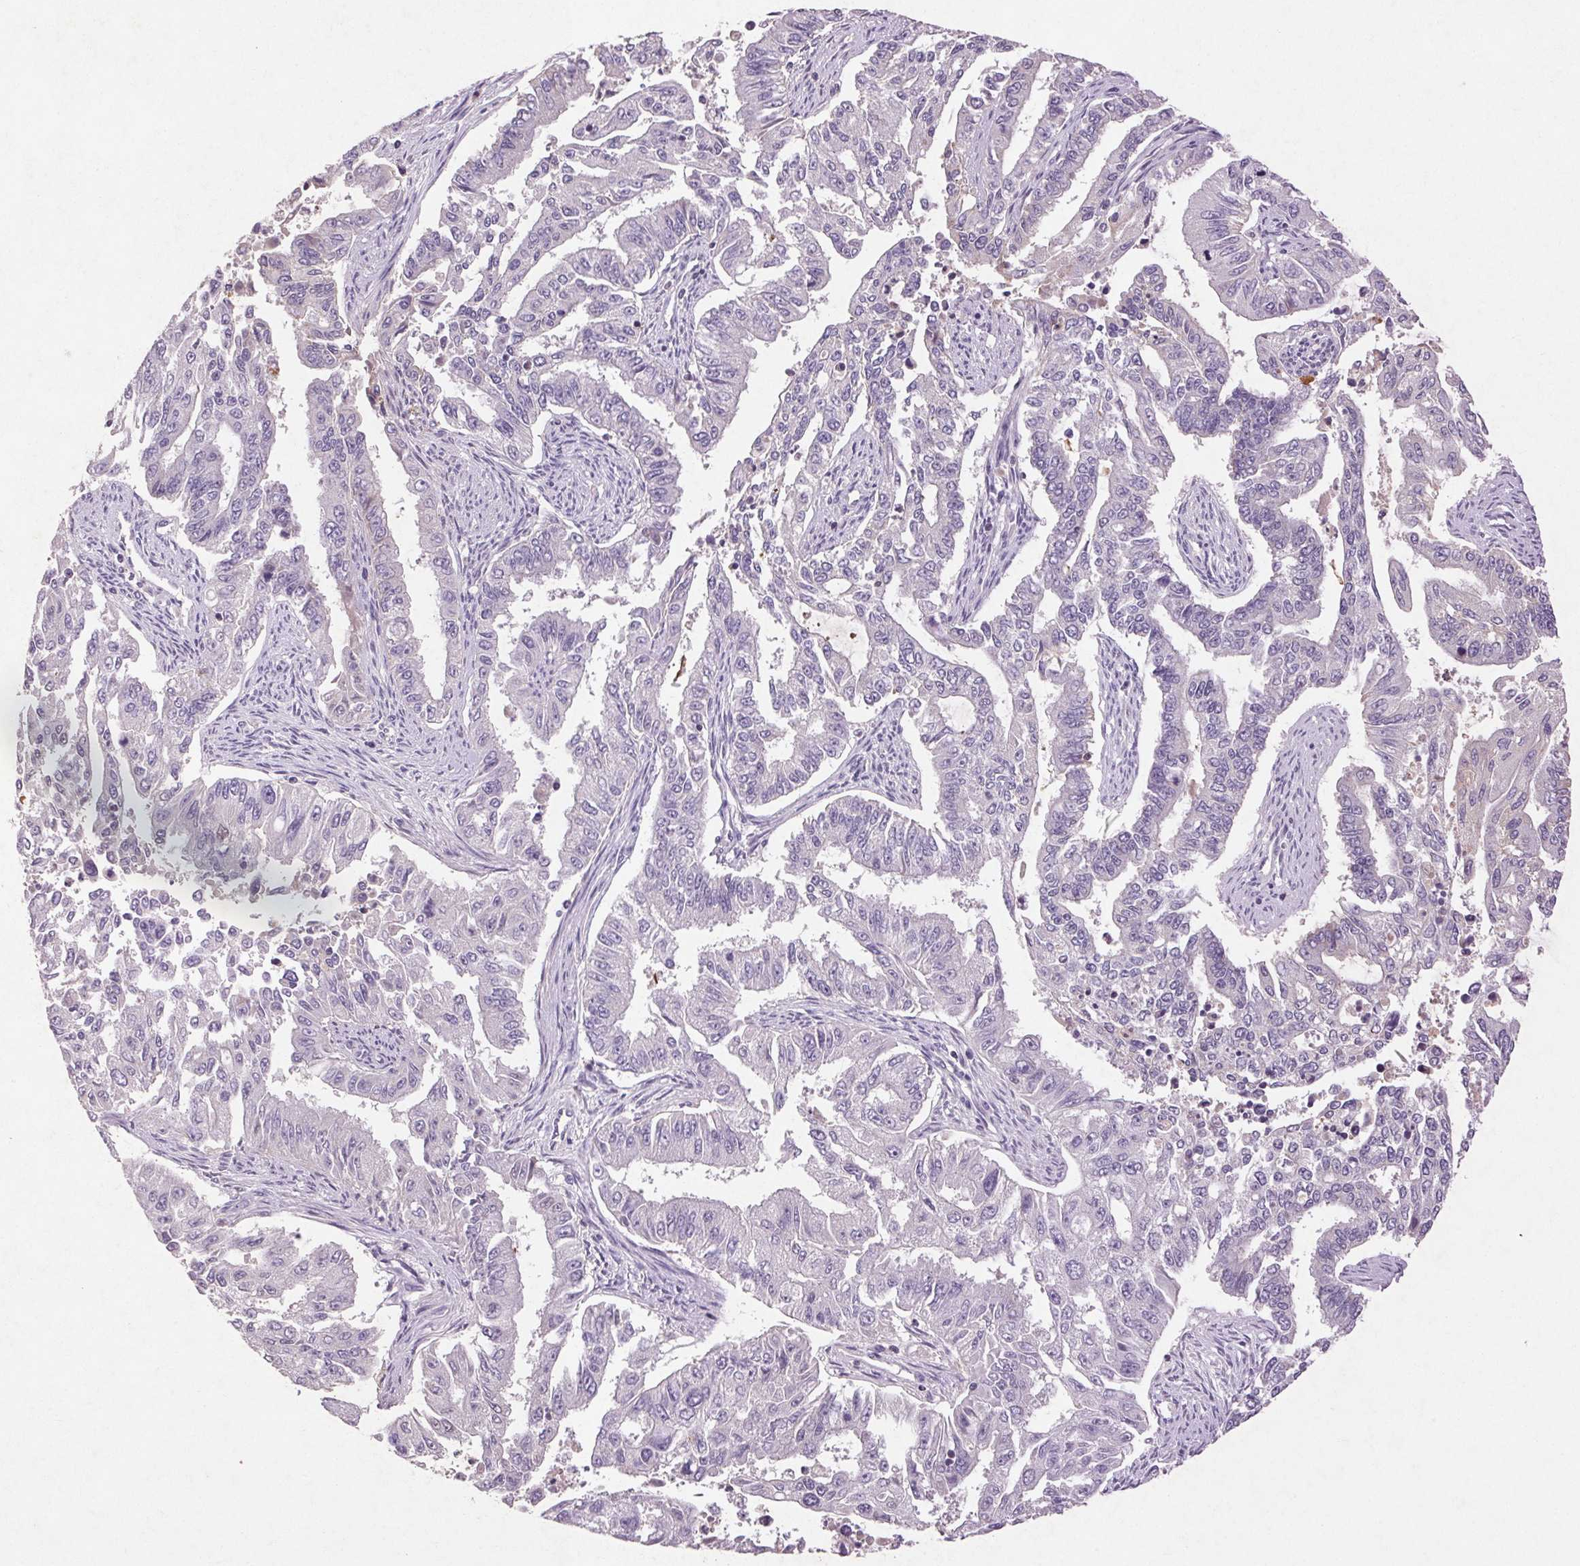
{"staining": {"intensity": "negative", "quantity": "none", "location": "none"}, "tissue": "endometrial cancer", "cell_type": "Tumor cells", "image_type": "cancer", "snomed": [{"axis": "morphology", "description": "Adenocarcinoma, NOS"}, {"axis": "topography", "description": "Uterus"}], "caption": "Immunohistochemistry histopathology image of adenocarcinoma (endometrial) stained for a protein (brown), which shows no staining in tumor cells.", "gene": "FNDC7", "patient": {"sex": "female", "age": 59}}